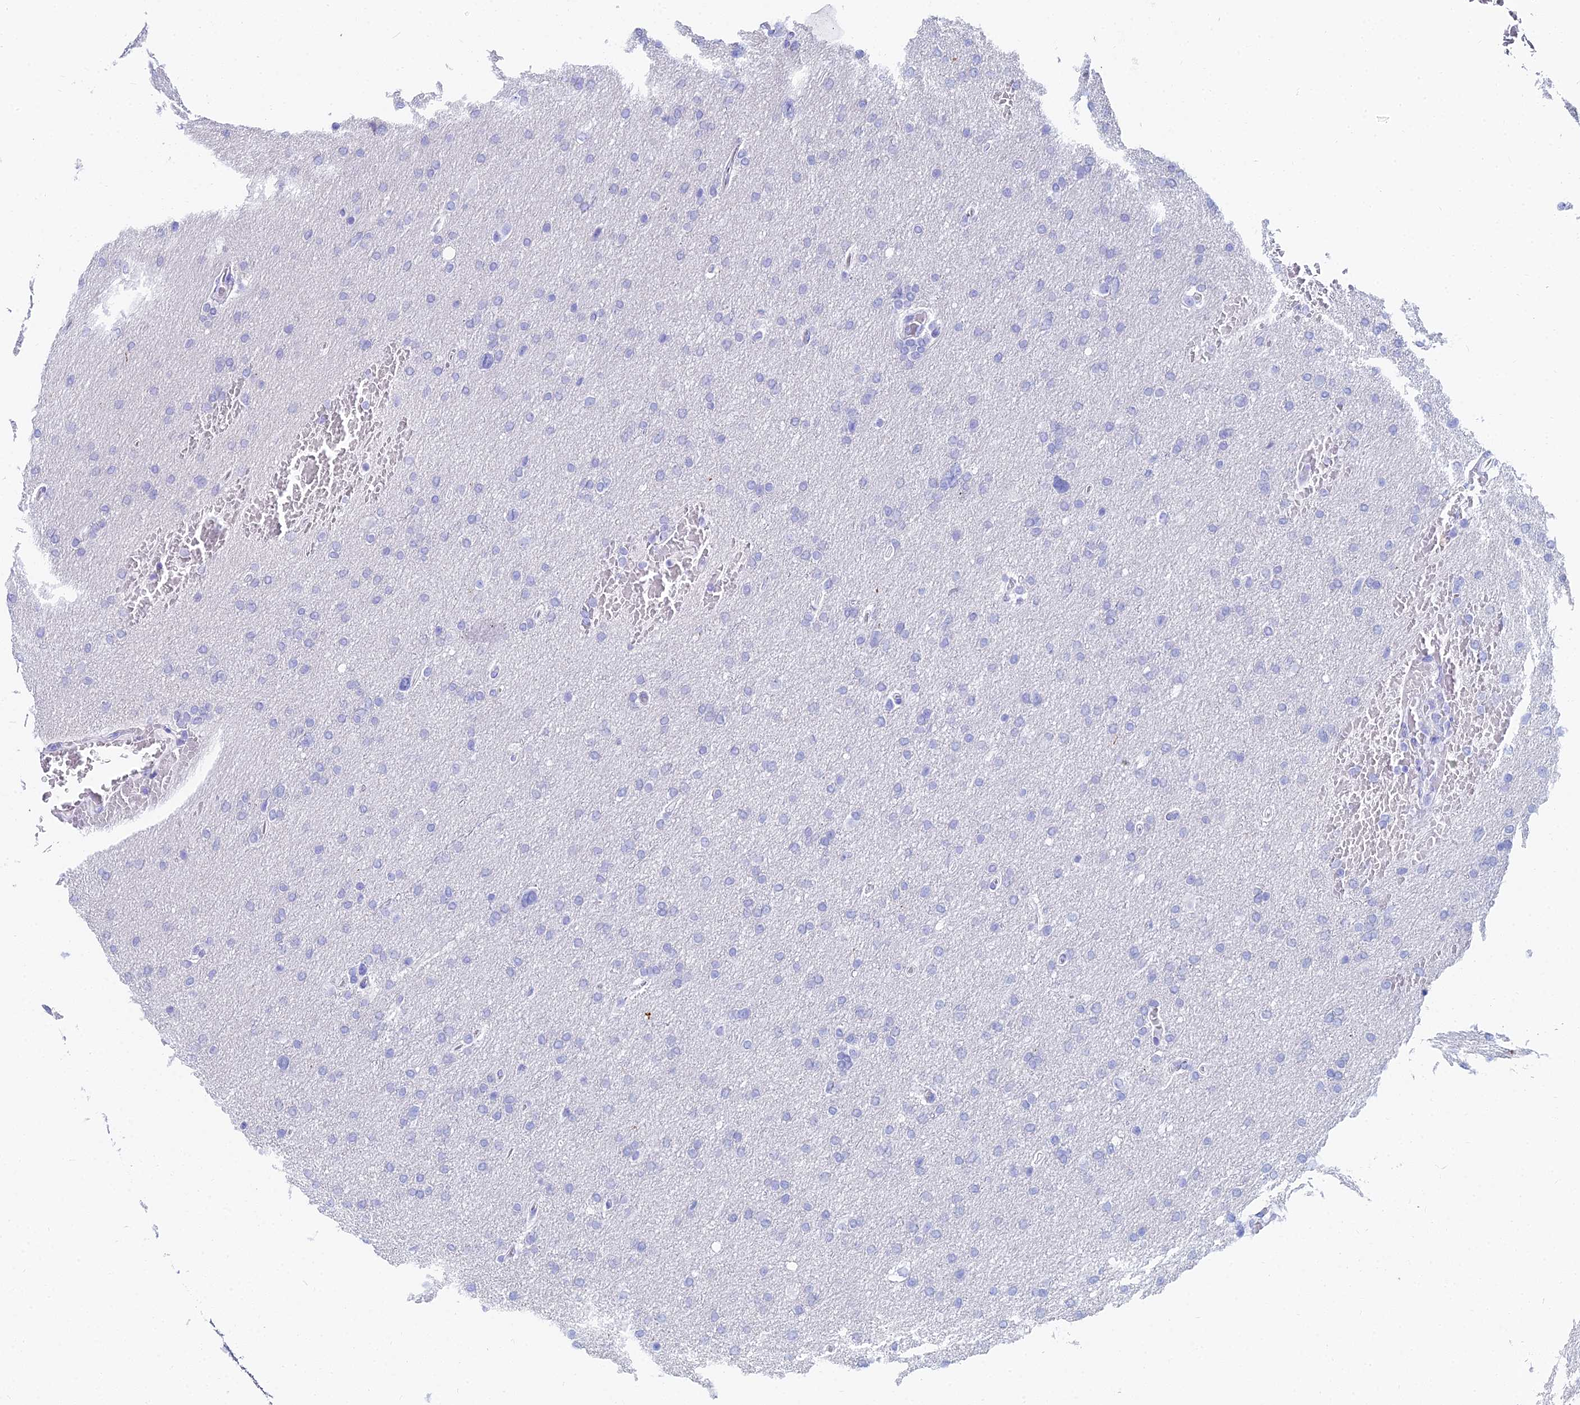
{"staining": {"intensity": "negative", "quantity": "none", "location": "none"}, "tissue": "glioma", "cell_type": "Tumor cells", "image_type": "cancer", "snomed": [{"axis": "morphology", "description": "Glioma, malignant, High grade"}, {"axis": "topography", "description": "Cerebral cortex"}], "caption": "The photomicrograph demonstrates no significant expression in tumor cells of glioma.", "gene": "HSPA1L", "patient": {"sex": "female", "age": 36}}